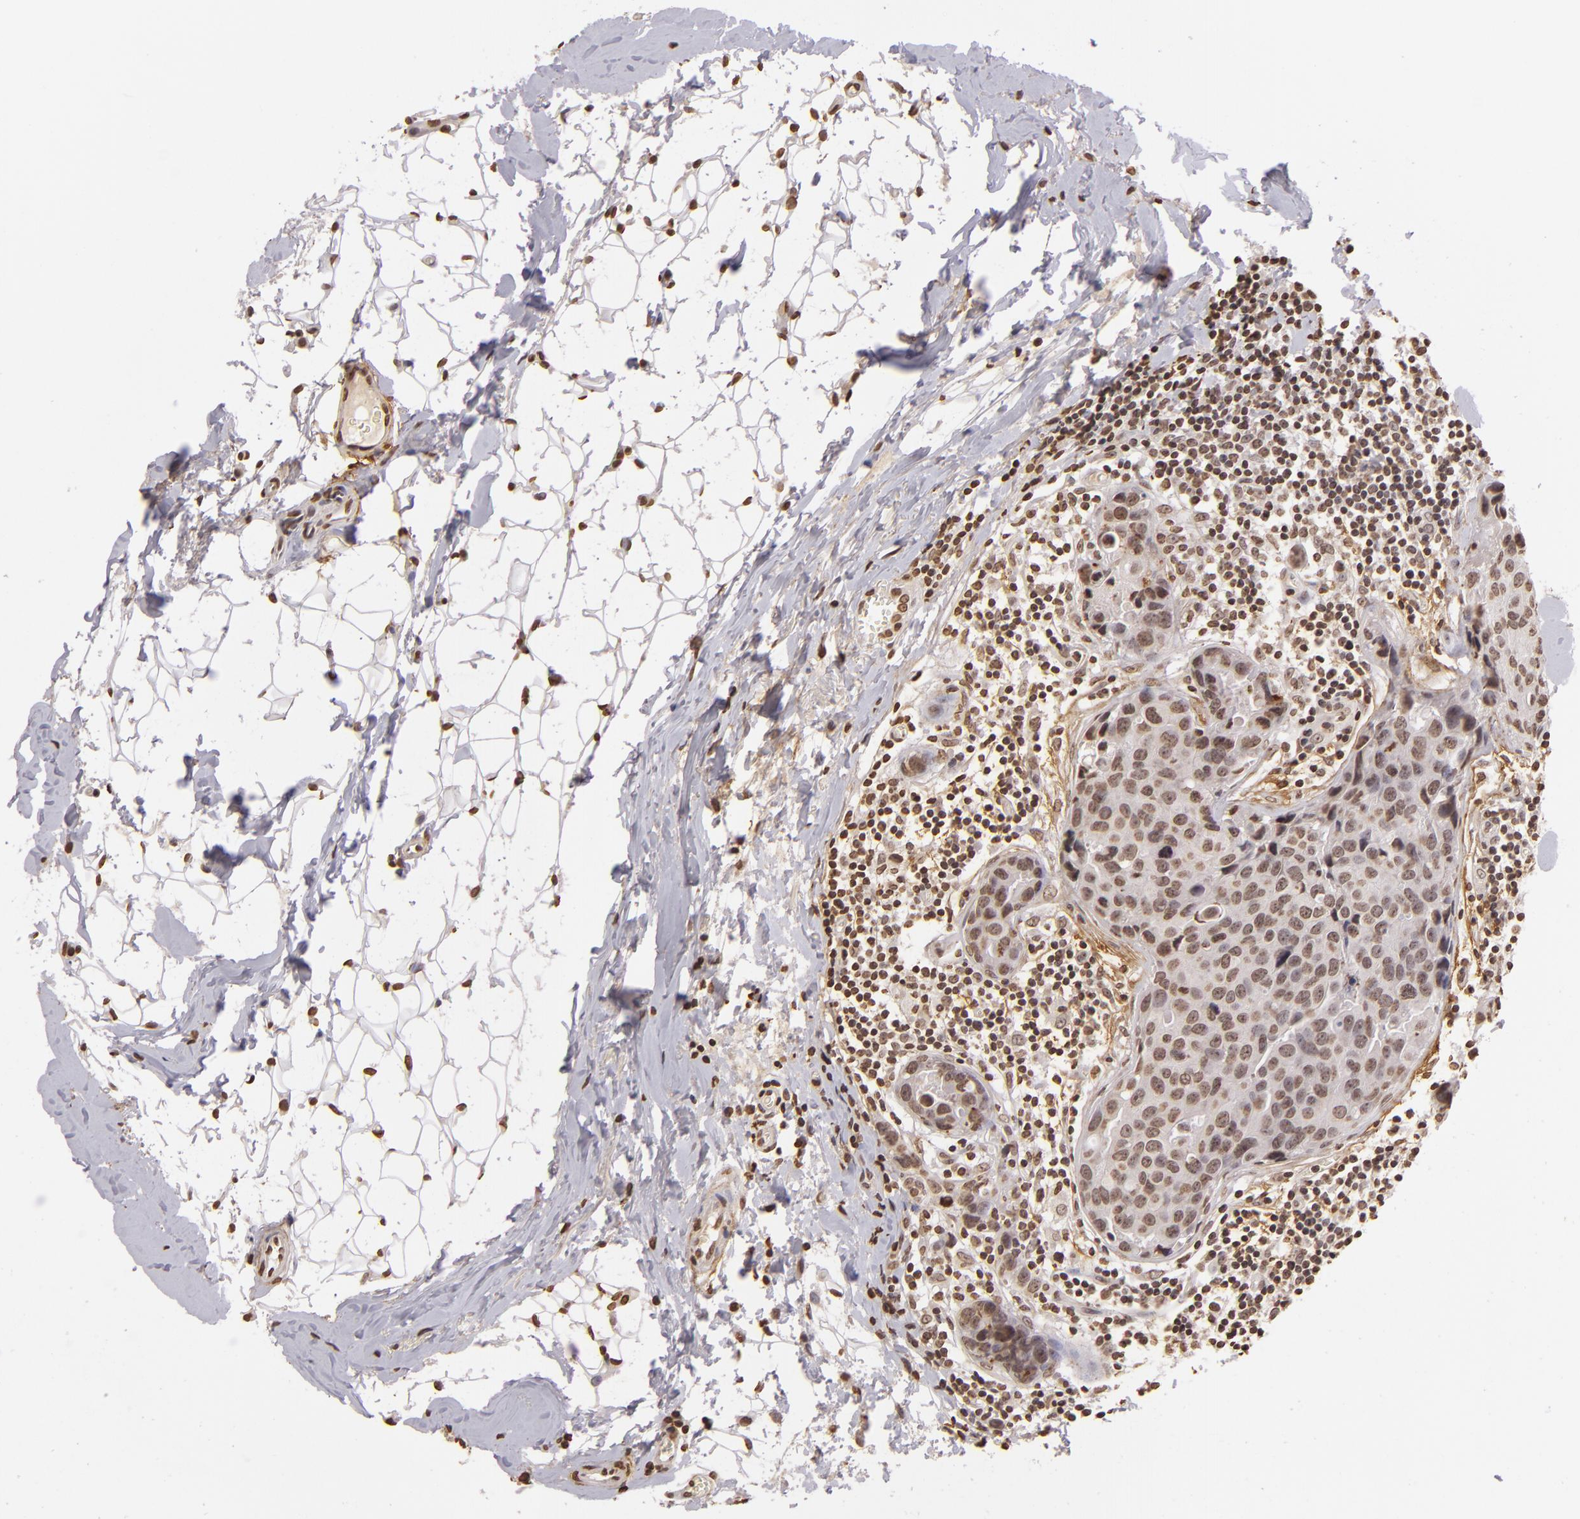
{"staining": {"intensity": "weak", "quantity": ">75%", "location": "nuclear"}, "tissue": "breast cancer", "cell_type": "Tumor cells", "image_type": "cancer", "snomed": [{"axis": "morphology", "description": "Duct carcinoma"}, {"axis": "topography", "description": "Breast"}], "caption": "Breast cancer (infiltrating ductal carcinoma) tissue reveals weak nuclear staining in approximately >75% of tumor cells, visualized by immunohistochemistry.", "gene": "THRB", "patient": {"sex": "female", "age": 24}}